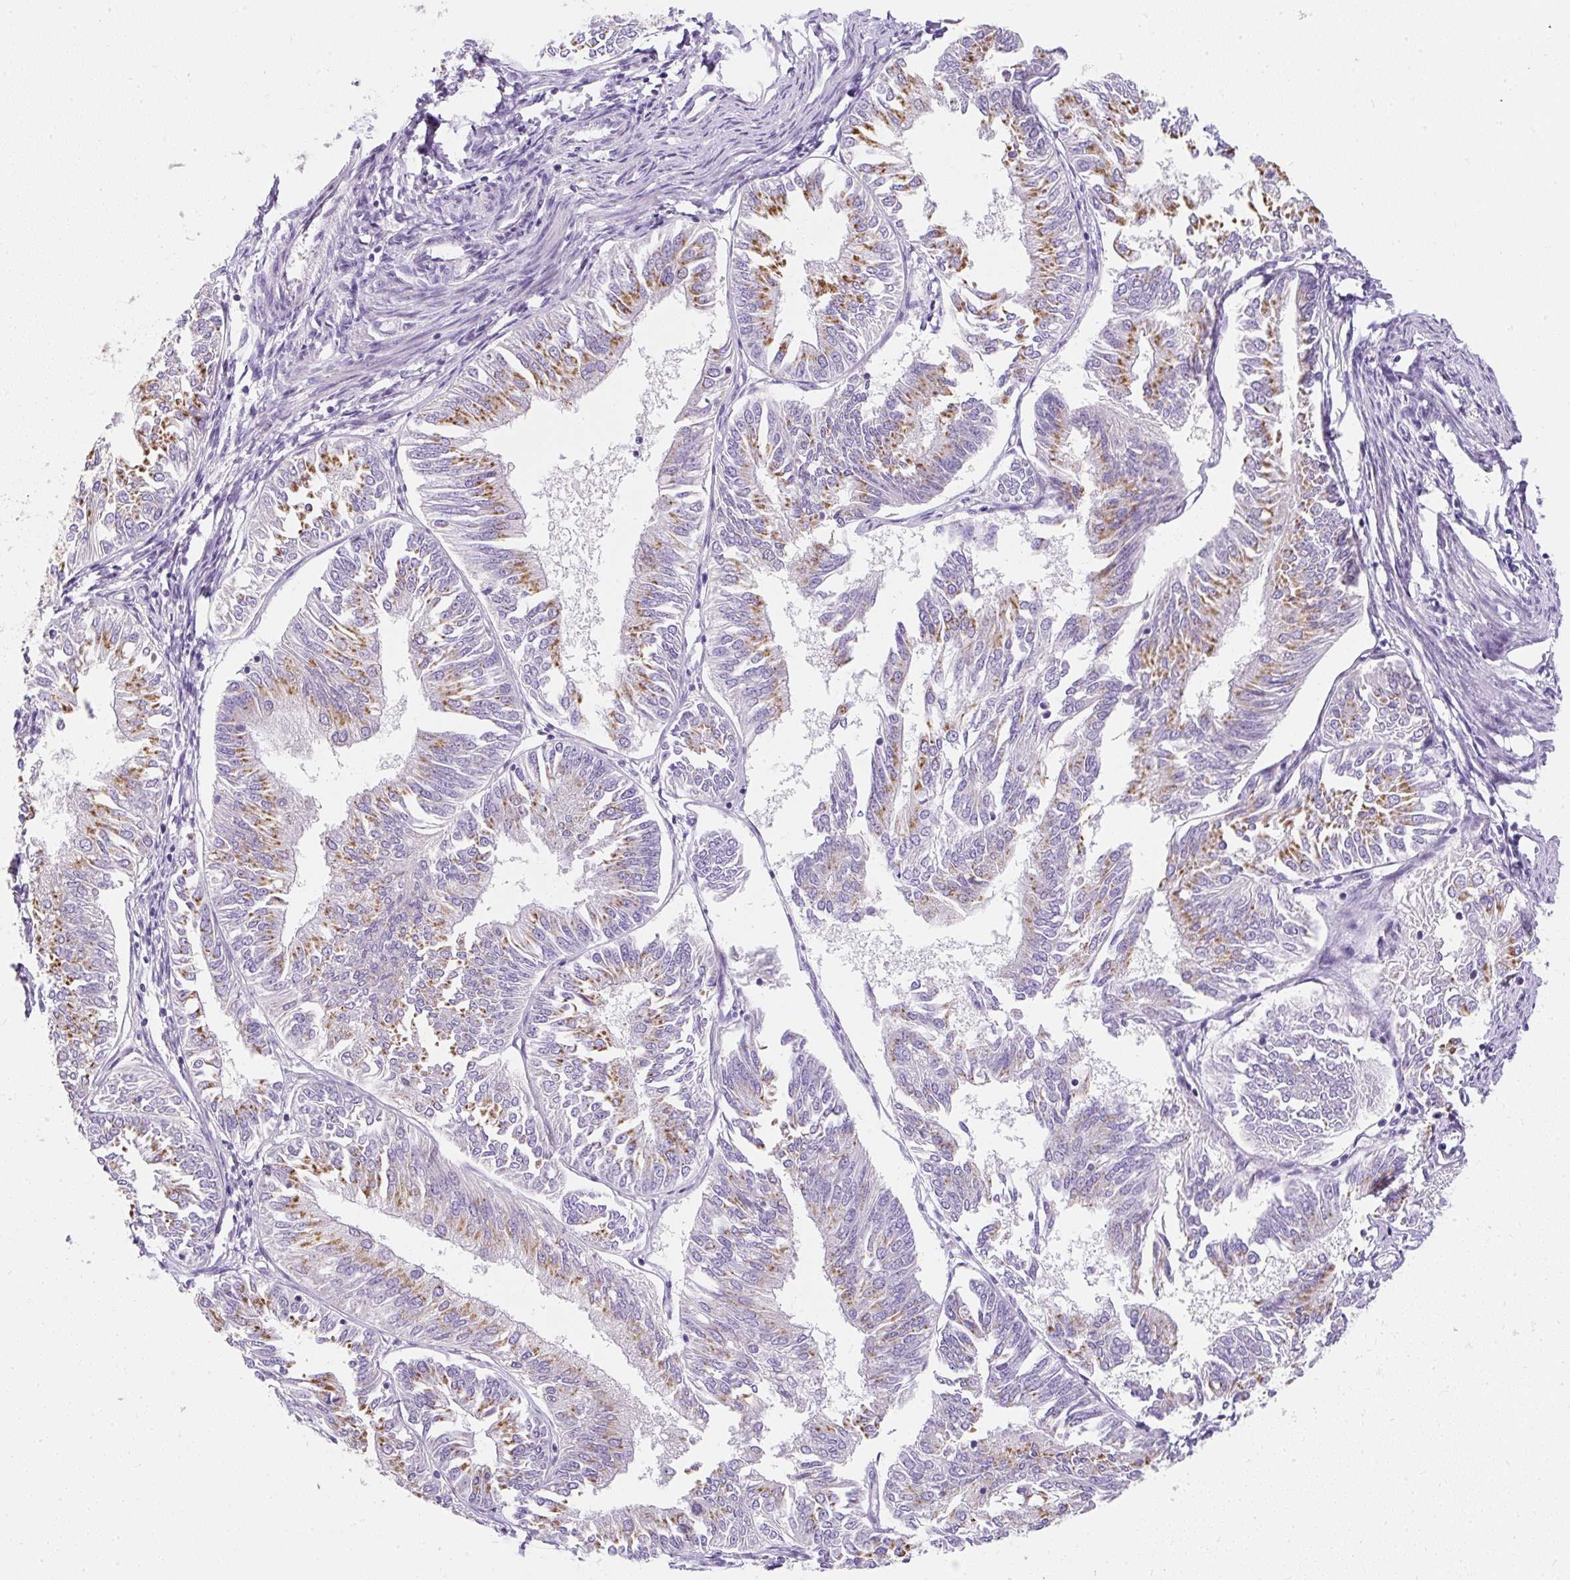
{"staining": {"intensity": "moderate", "quantity": "25%-75%", "location": "cytoplasmic/membranous"}, "tissue": "endometrial cancer", "cell_type": "Tumor cells", "image_type": "cancer", "snomed": [{"axis": "morphology", "description": "Adenocarcinoma, NOS"}, {"axis": "topography", "description": "Endometrium"}], "caption": "Protein expression analysis of adenocarcinoma (endometrial) displays moderate cytoplasmic/membranous expression in about 25%-75% of tumor cells.", "gene": "DTX4", "patient": {"sex": "female", "age": 58}}